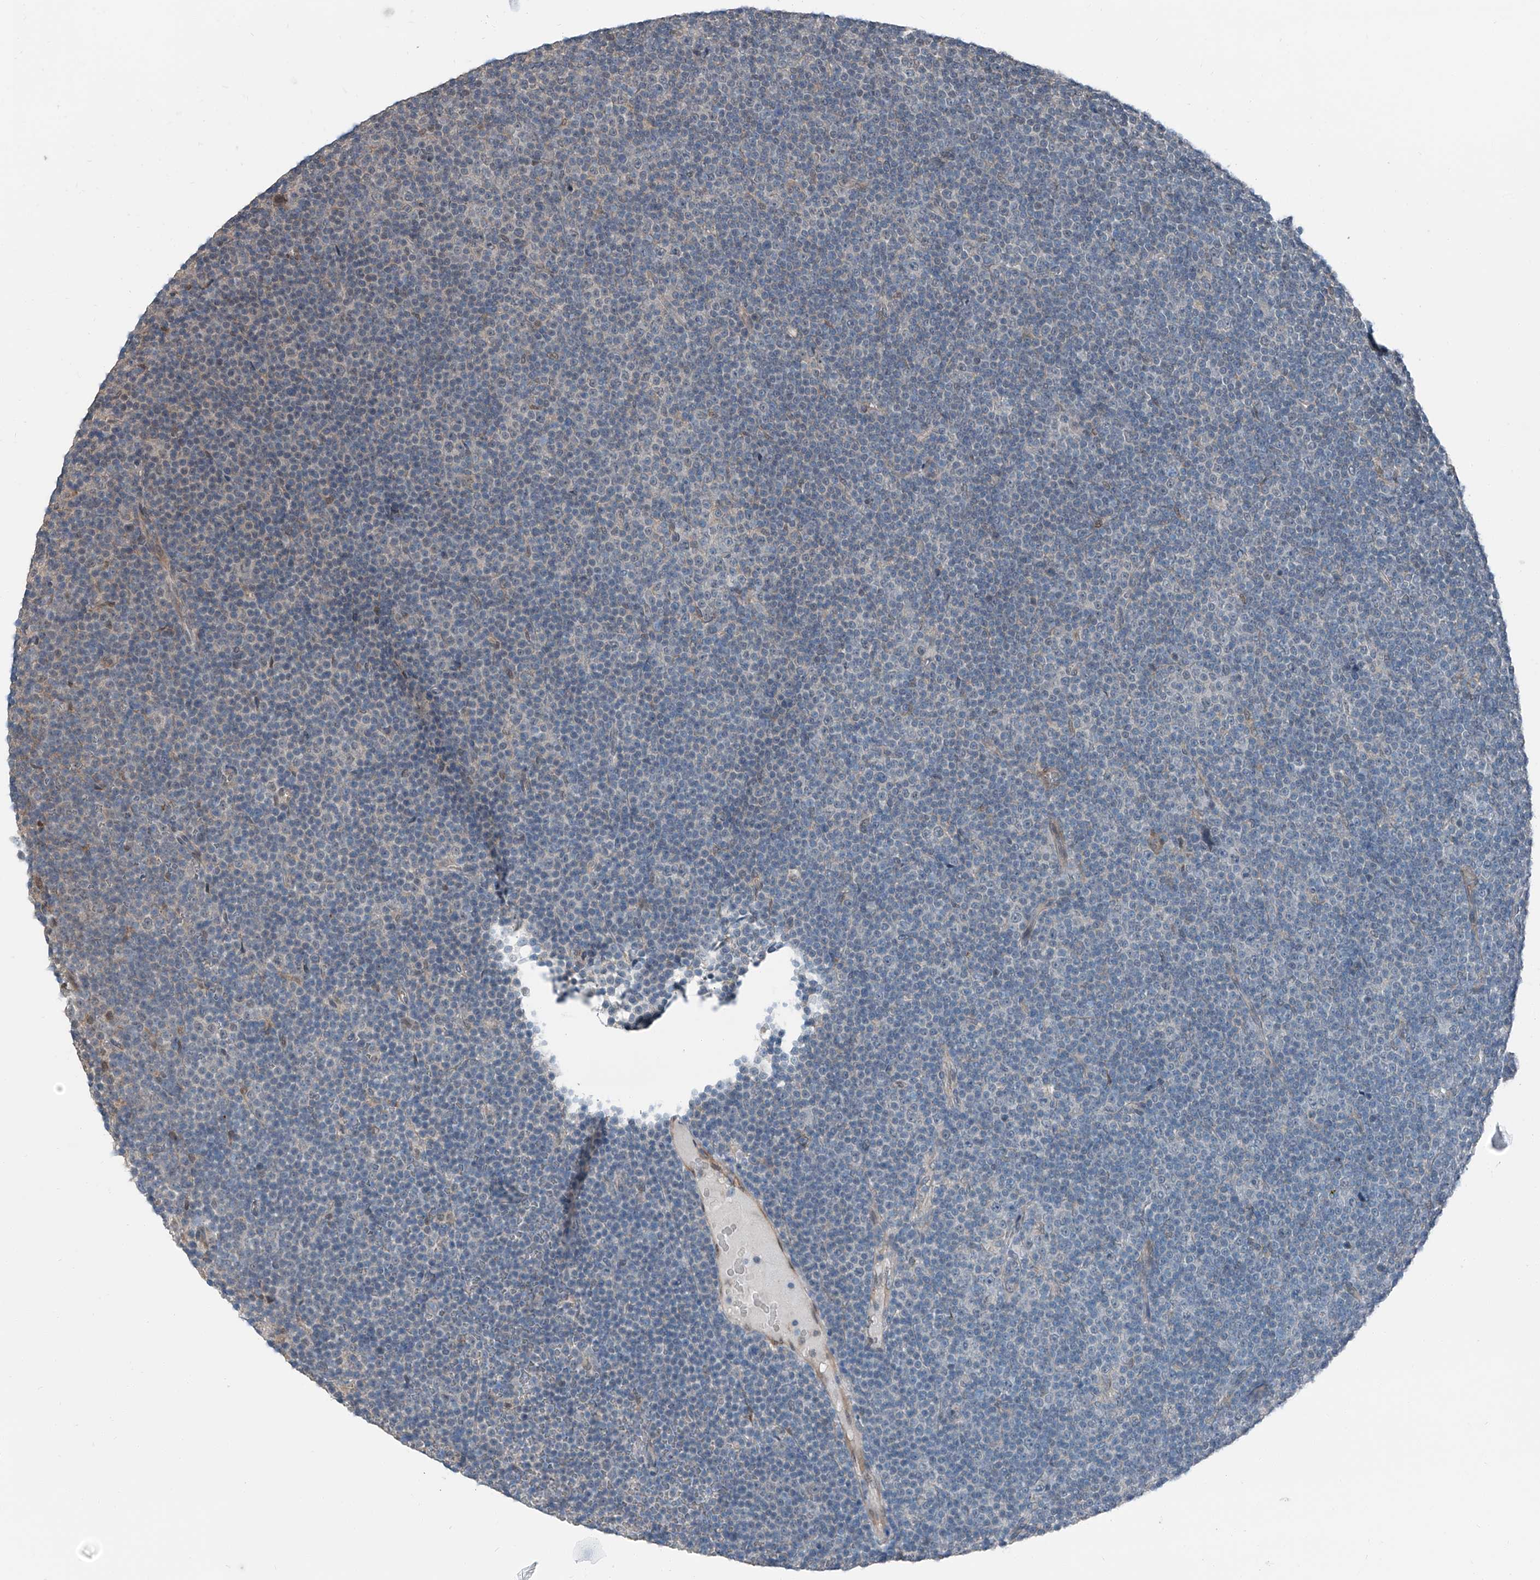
{"staining": {"intensity": "negative", "quantity": "none", "location": "none"}, "tissue": "lymphoma", "cell_type": "Tumor cells", "image_type": "cancer", "snomed": [{"axis": "morphology", "description": "Malignant lymphoma, non-Hodgkin's type, Low grade"}, {"axis": "topography", "description": "Lymph node"}], "caption": "IHC of human low-grade malignant lymphoma, non-Hodgkin's type reveals no staining in tumor cells.", "gene": "HSPA6", "patient": {"sex": "female", "age": 67}}